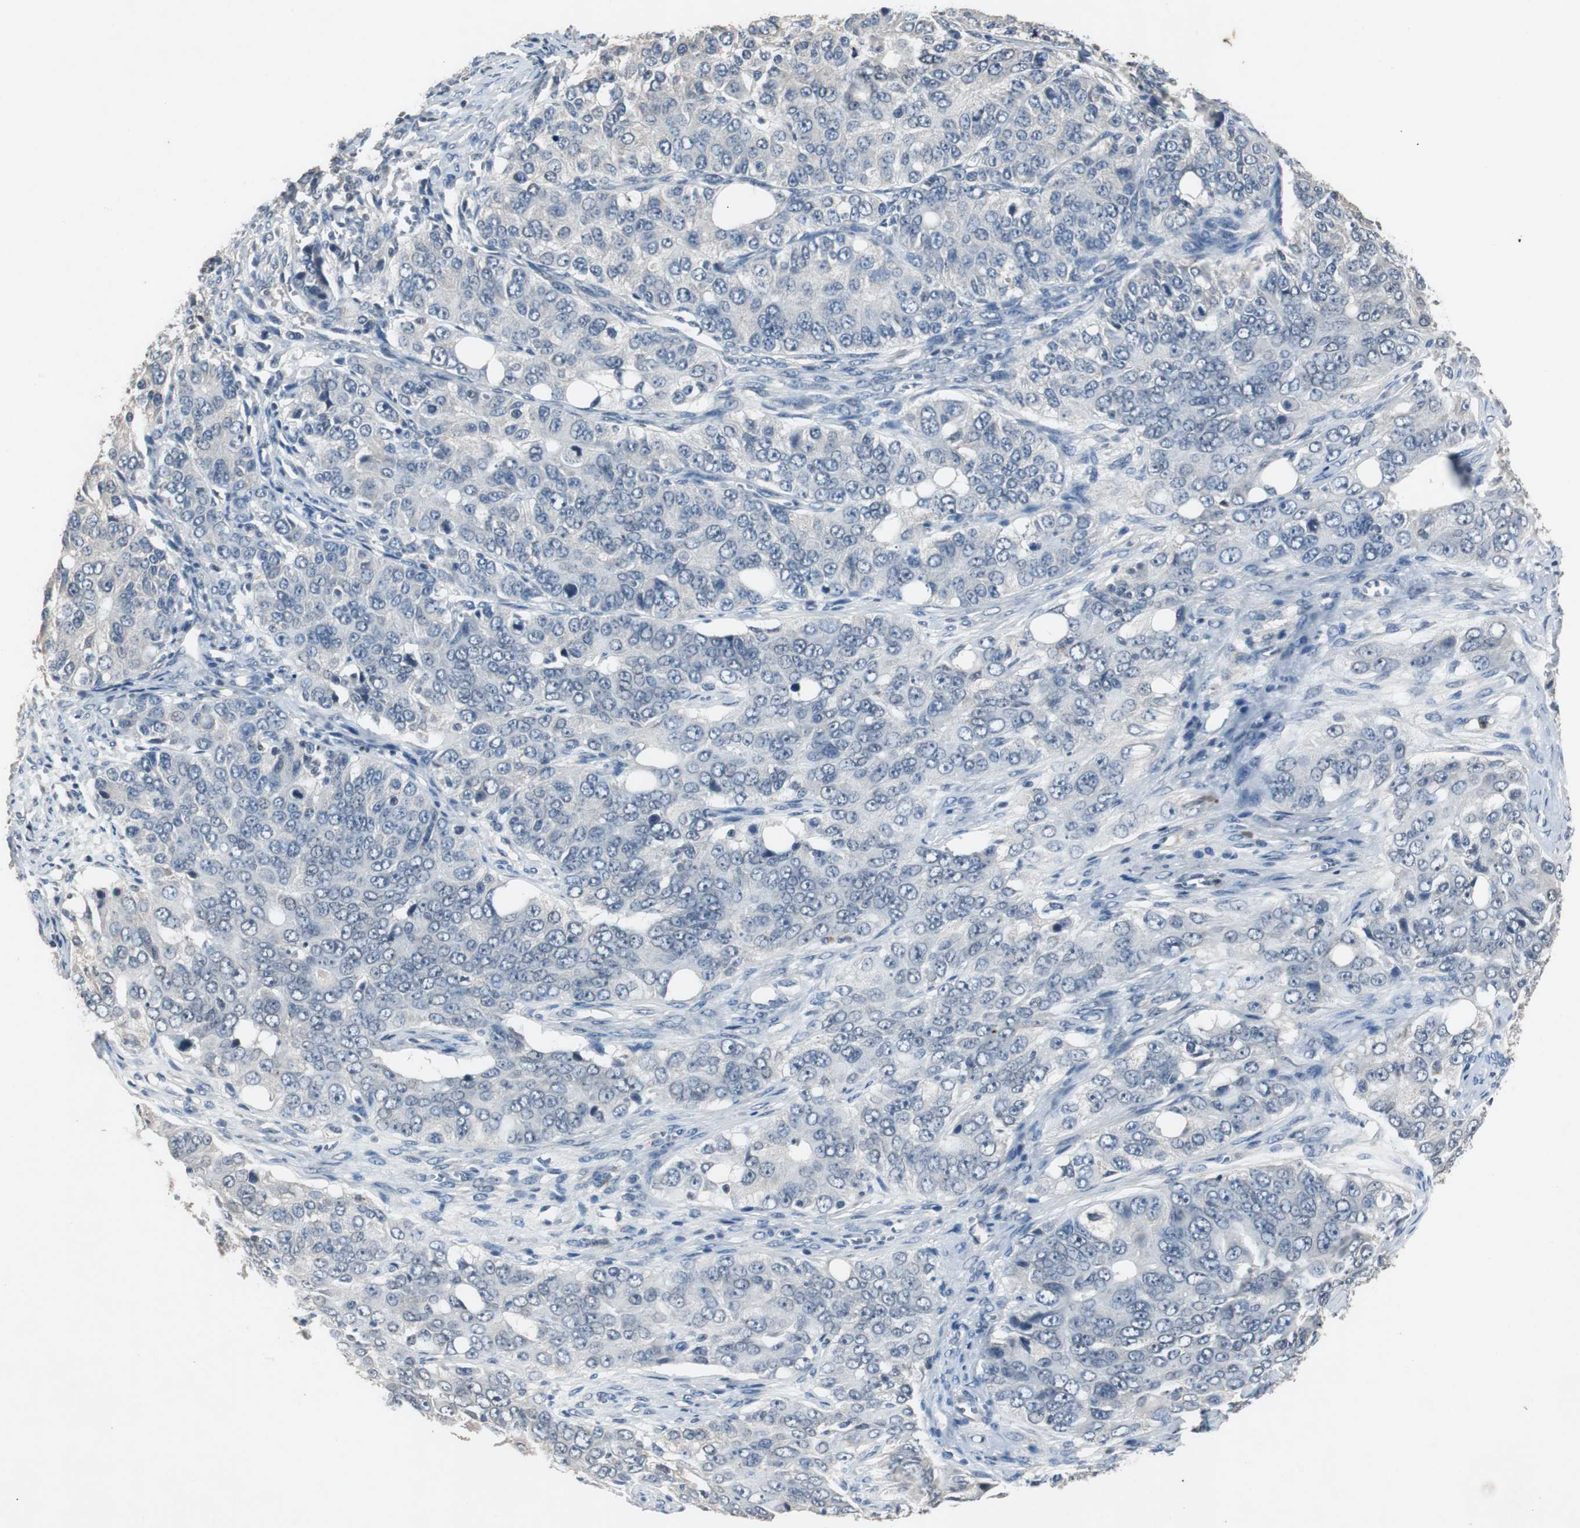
{"staining": {"intensity": "negative", "quantity": "none", "location": "none"}, "tissue": "ovarian cancer", "cell_type": "Tumor cells", "image_type": "cancer", "snomed": [{"axis": "morphology", "description": "Carcinoma, endometroid"}, {"axis": "topography", "description": "Ovary"}], "caption": "A photomicrograph of ovarian cancer (endometroid carcinoma) stained for a protein demonstrates no brown staining in tumor cells.", "gene": "ADNP2", "patient": {"sex": "female", "age": 51}}